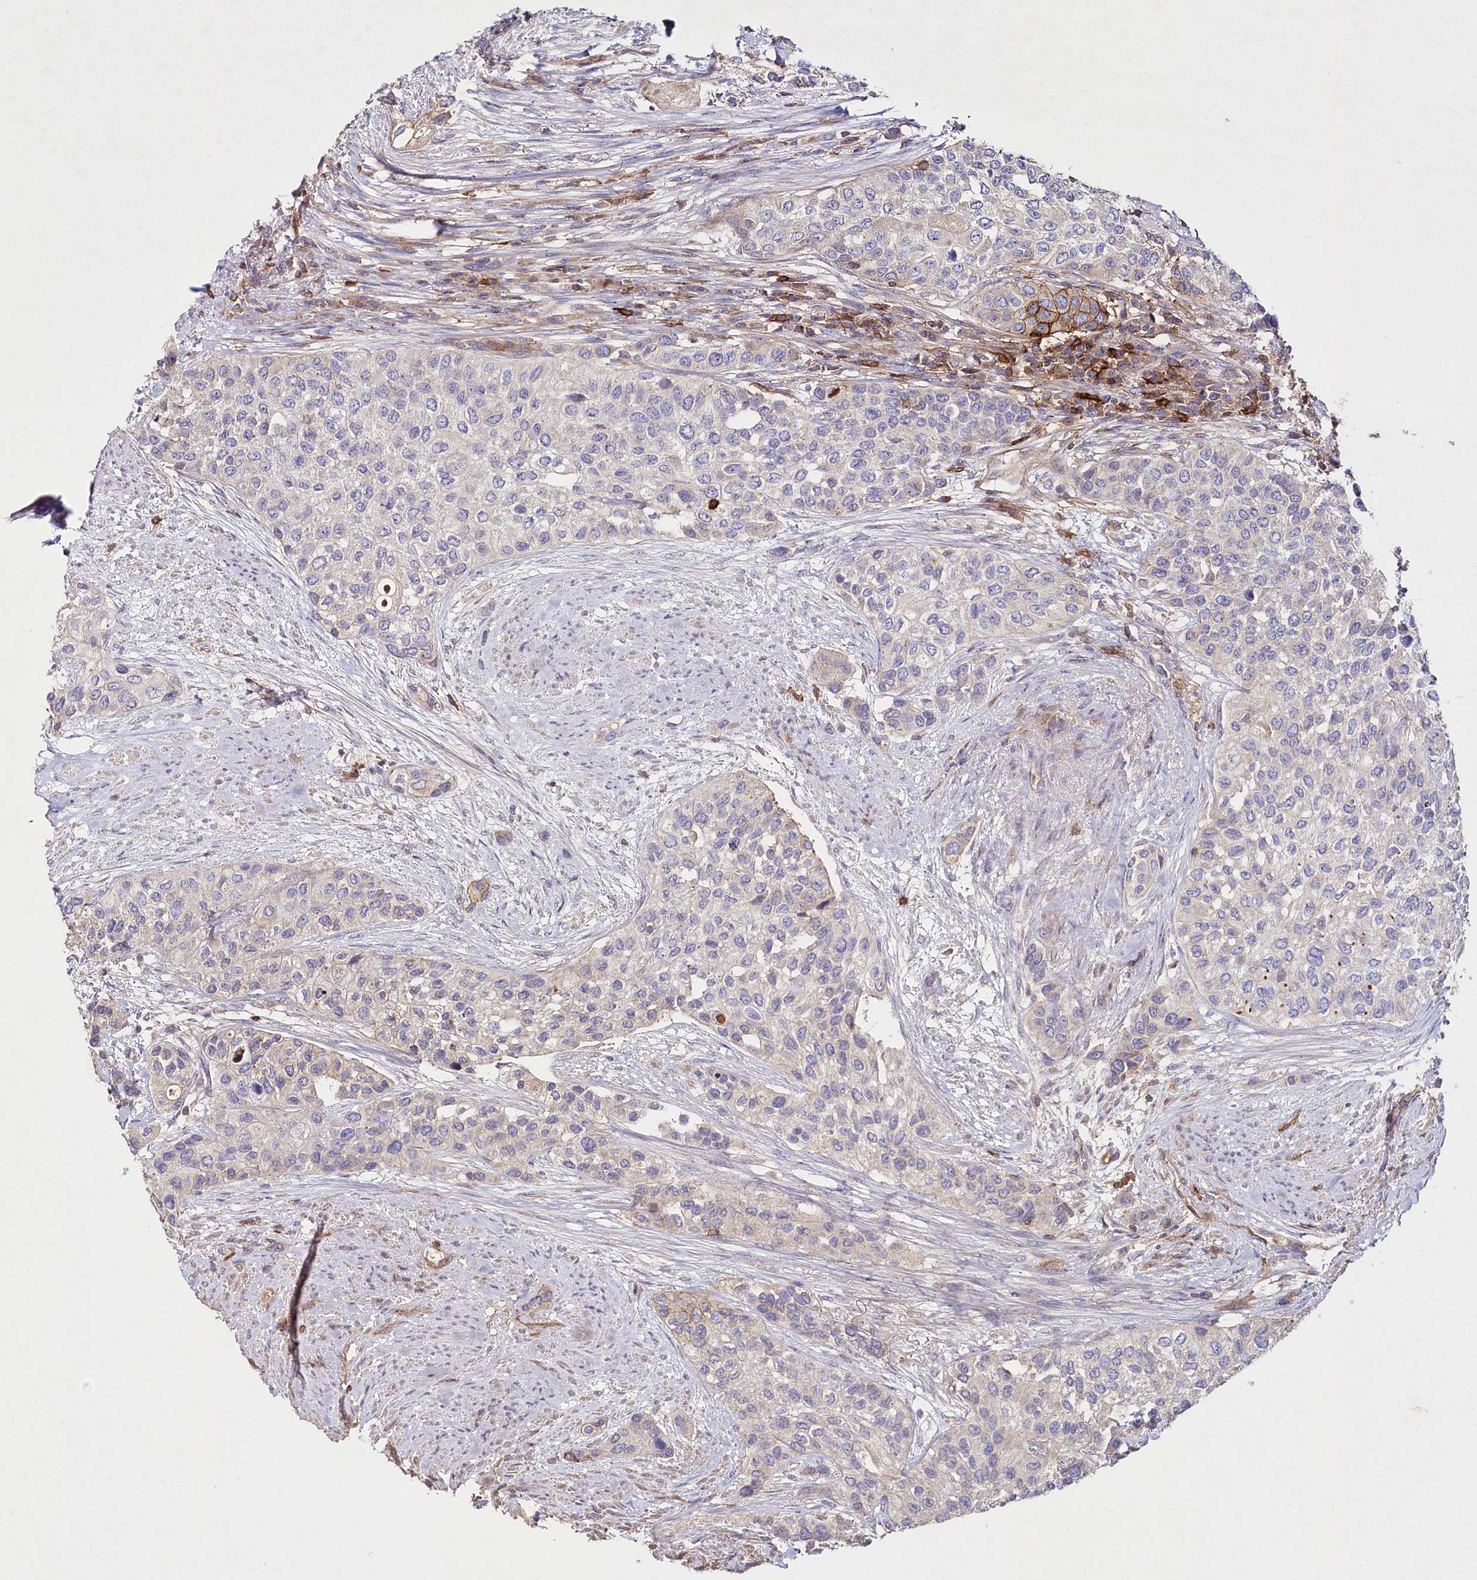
{"staining": {"intensity": "negative", "quantity": "none", "location": "none"}, "tissue": "urothelial cancer", "cell_type": "Tumor cells", "image_type": "cancer", "snomed": [{"axis": "morphology", "description": "Normal tissue, NOS"}, {"axis": "morphology", "description": "Urothelial carcinoma, High grade"}, {"axis": "topography", "description": "Vascular tissue"}, {"axis": "topography", "description": "Urinary bladder"}], "caption": "DAB immunohistochemical staining of human high-grade urothelial carcinoma shows no significant positivity in tumor cells.", "gene": "RBP5", "patient": {"sex": "female", "age": 56}}